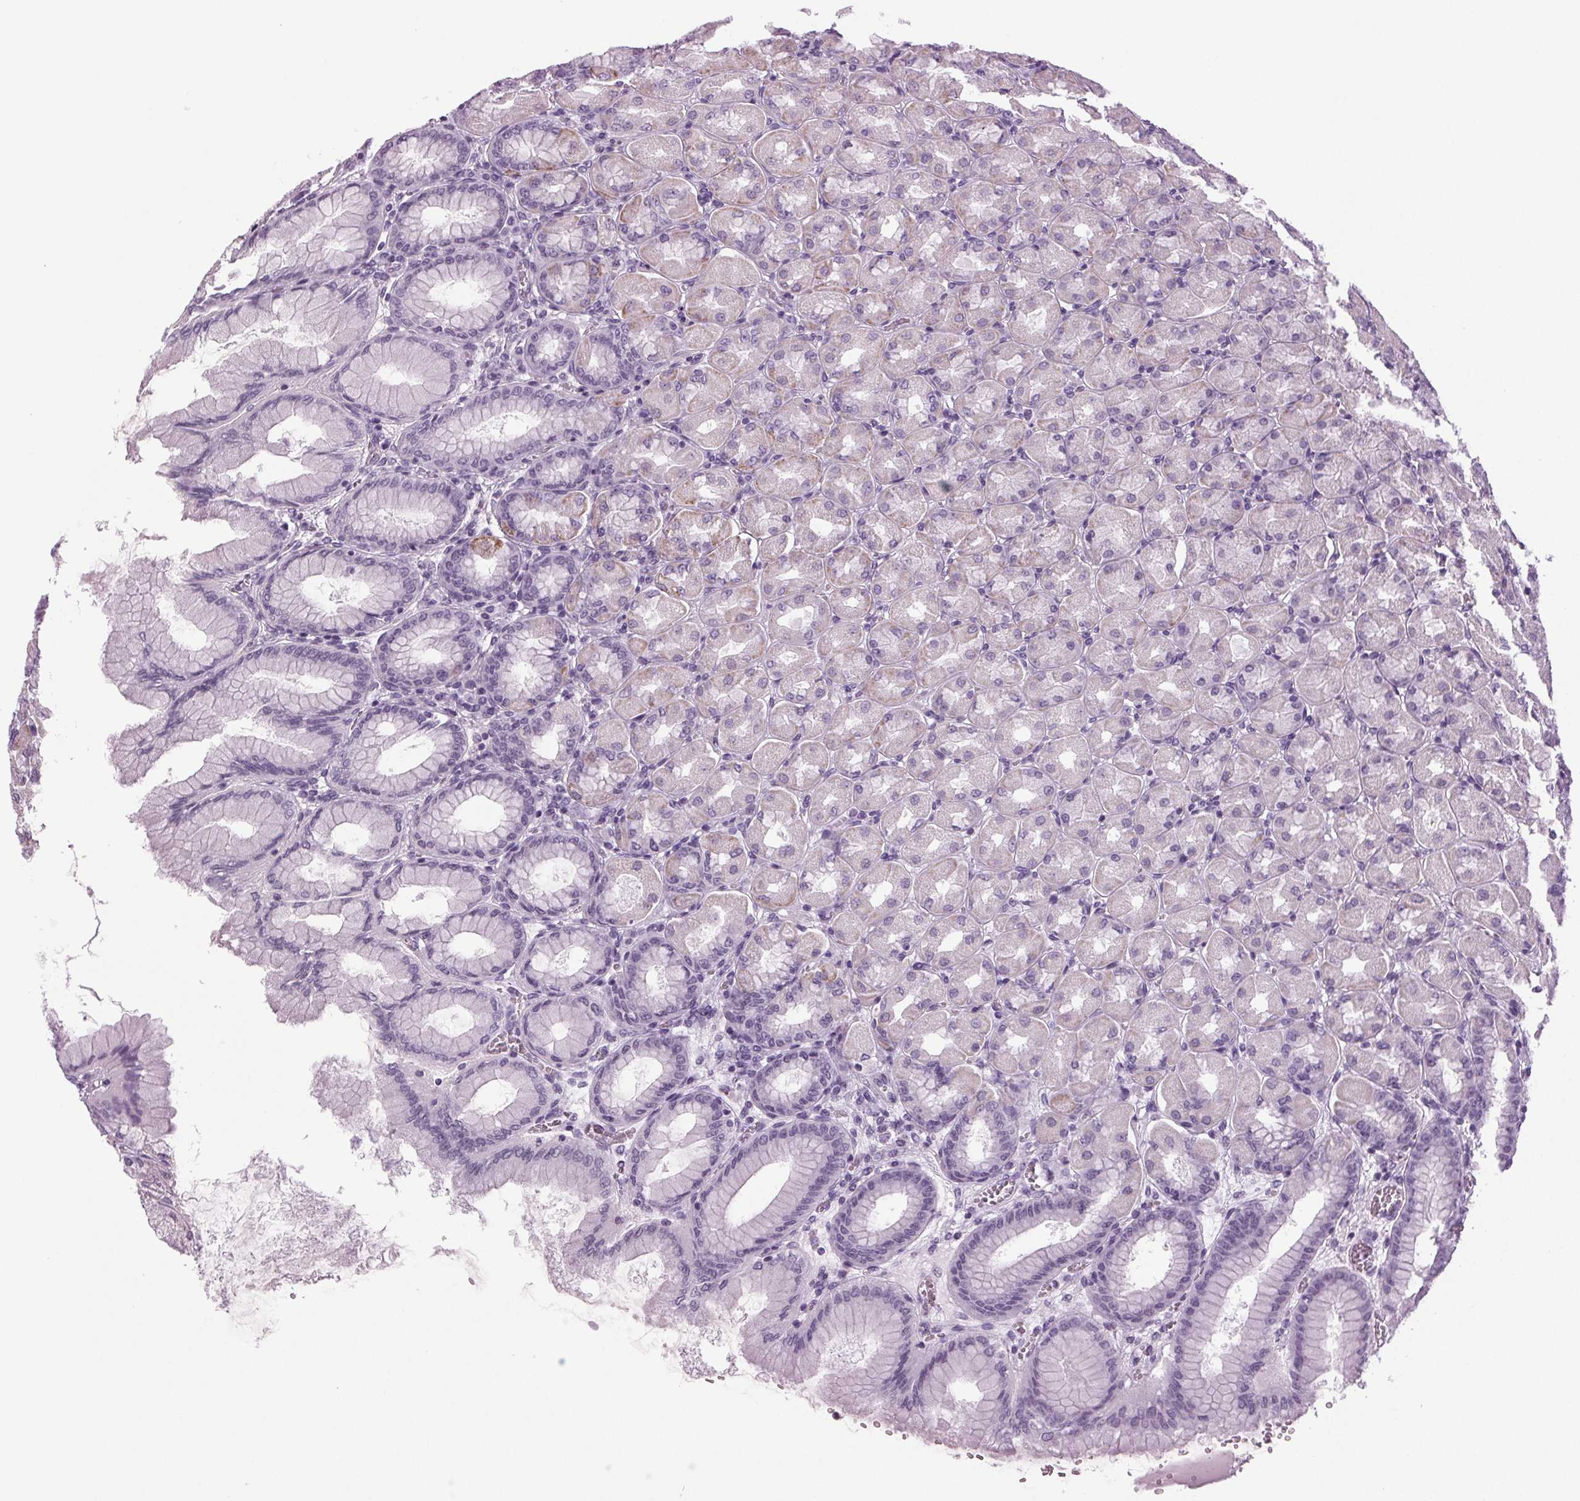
{"staining": {"intensity": "weak", "quantity": "<25%", "location": "nuclear"}, "tissue": "stomach", "cell_type": "Glandular cells", "image_type": "normal", "snomed": [{"axis": "morphology", "description": "Normal tissue, NOS"}, {"axis": "topography", "description": "Stomach, upper"}], "caption": "This is an immunohistochemistry photomicrograph of normal stomach. There is no positivity in glandular cells.", "gene": "DNAH12", "patient": {"sex": "female", "age": 56}}